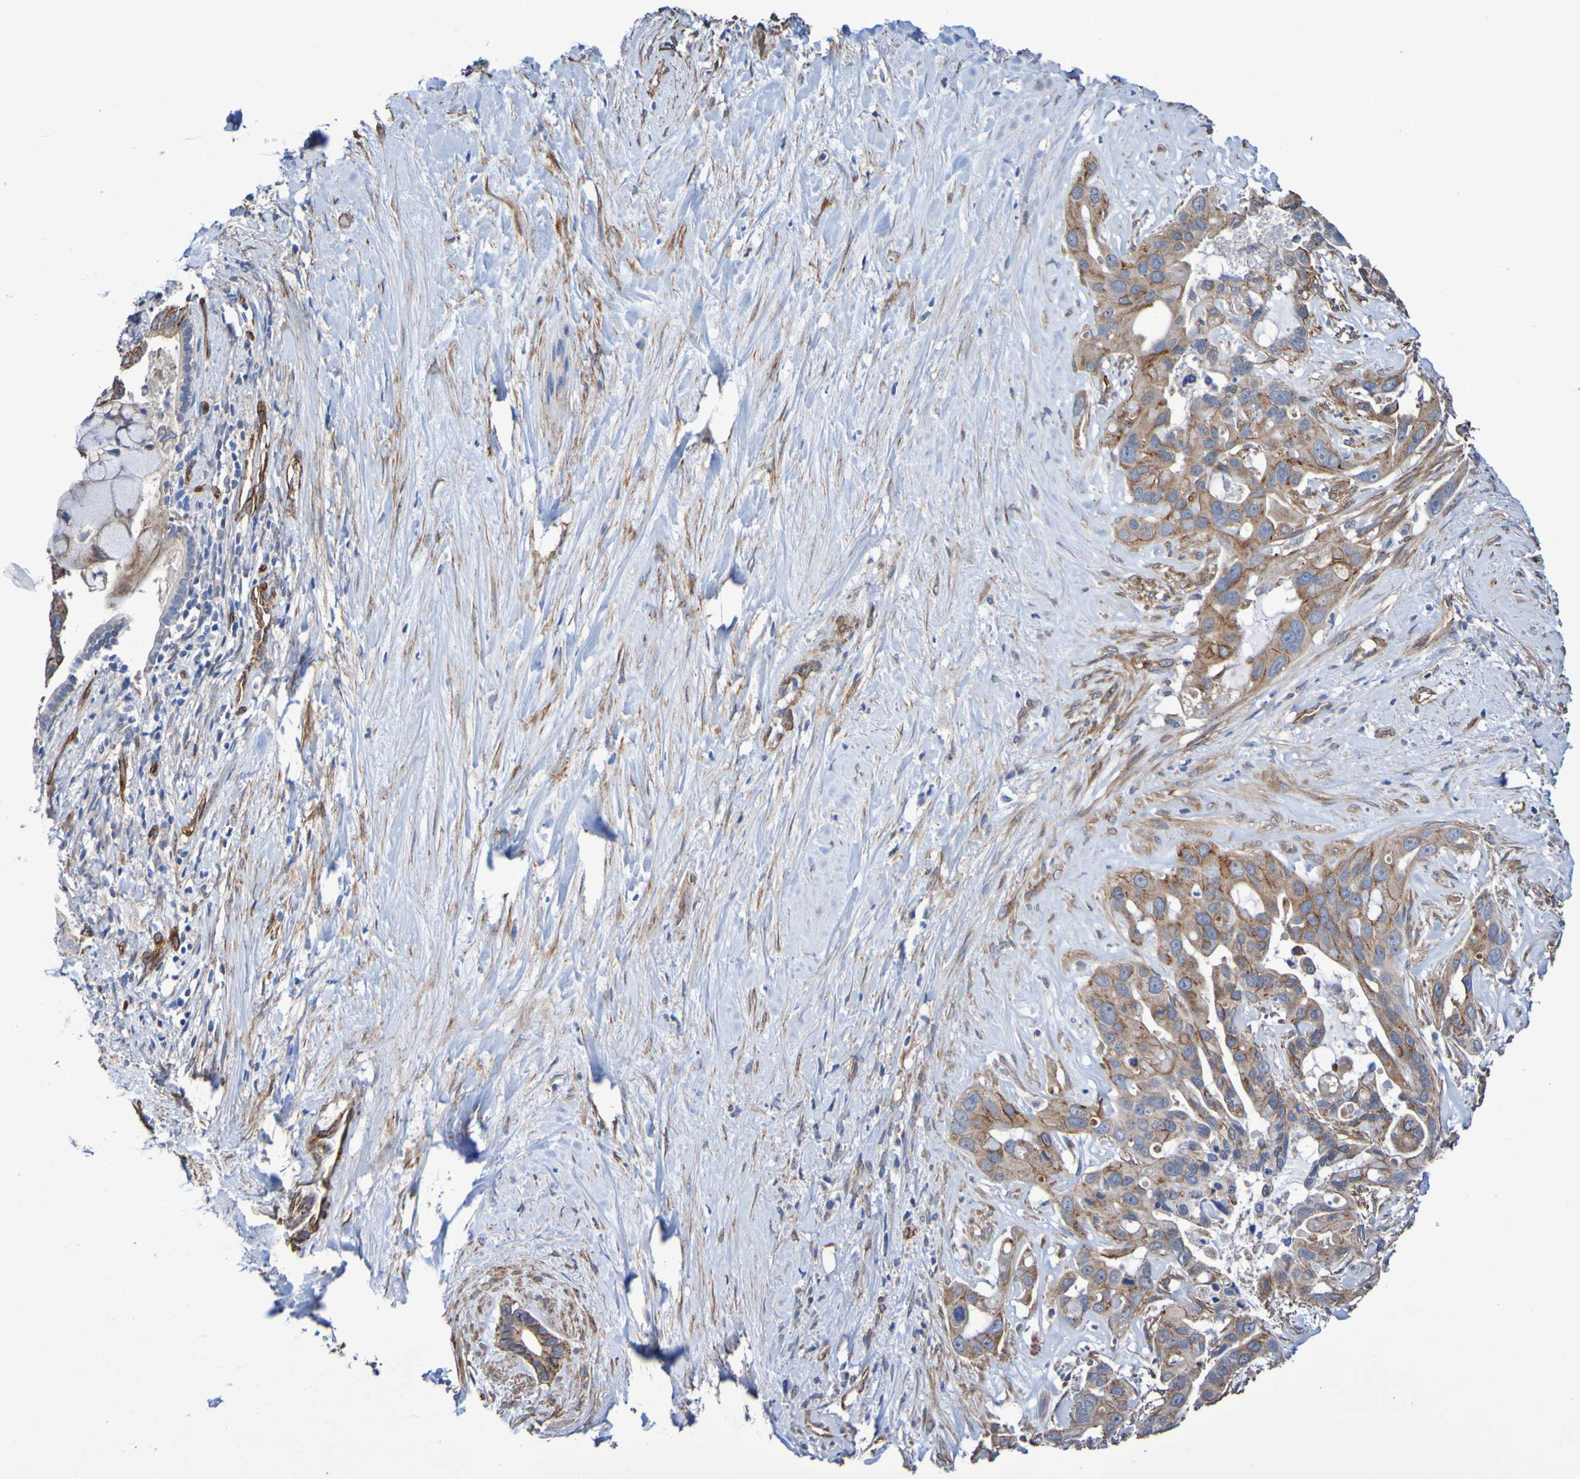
{"staining": {"intensity": "moderate", "quantity": ">75%", "location": "cytoplasmic/membranous"}, "tissue": "liver cancer", "cell_type": "Tumor cells", "image_type": "cancer", "snomed": [{"axis": "morphology", "description": "Cholangiocarcinoma"}, {"axis": "topography", "description": "Liver"}], "caption": "Immunohistochemistry (IHC) (DAB) staining of human liver cancer (cholangiocarcinoma) displays moderate cytoplasmic/membranous protein positivity in about >75% of tumor cells. The protein is shown in brown color, while the nuclei are stained blue.", "gene": "ELMOD3", "patient": {"sex": "female", "age": 65}}